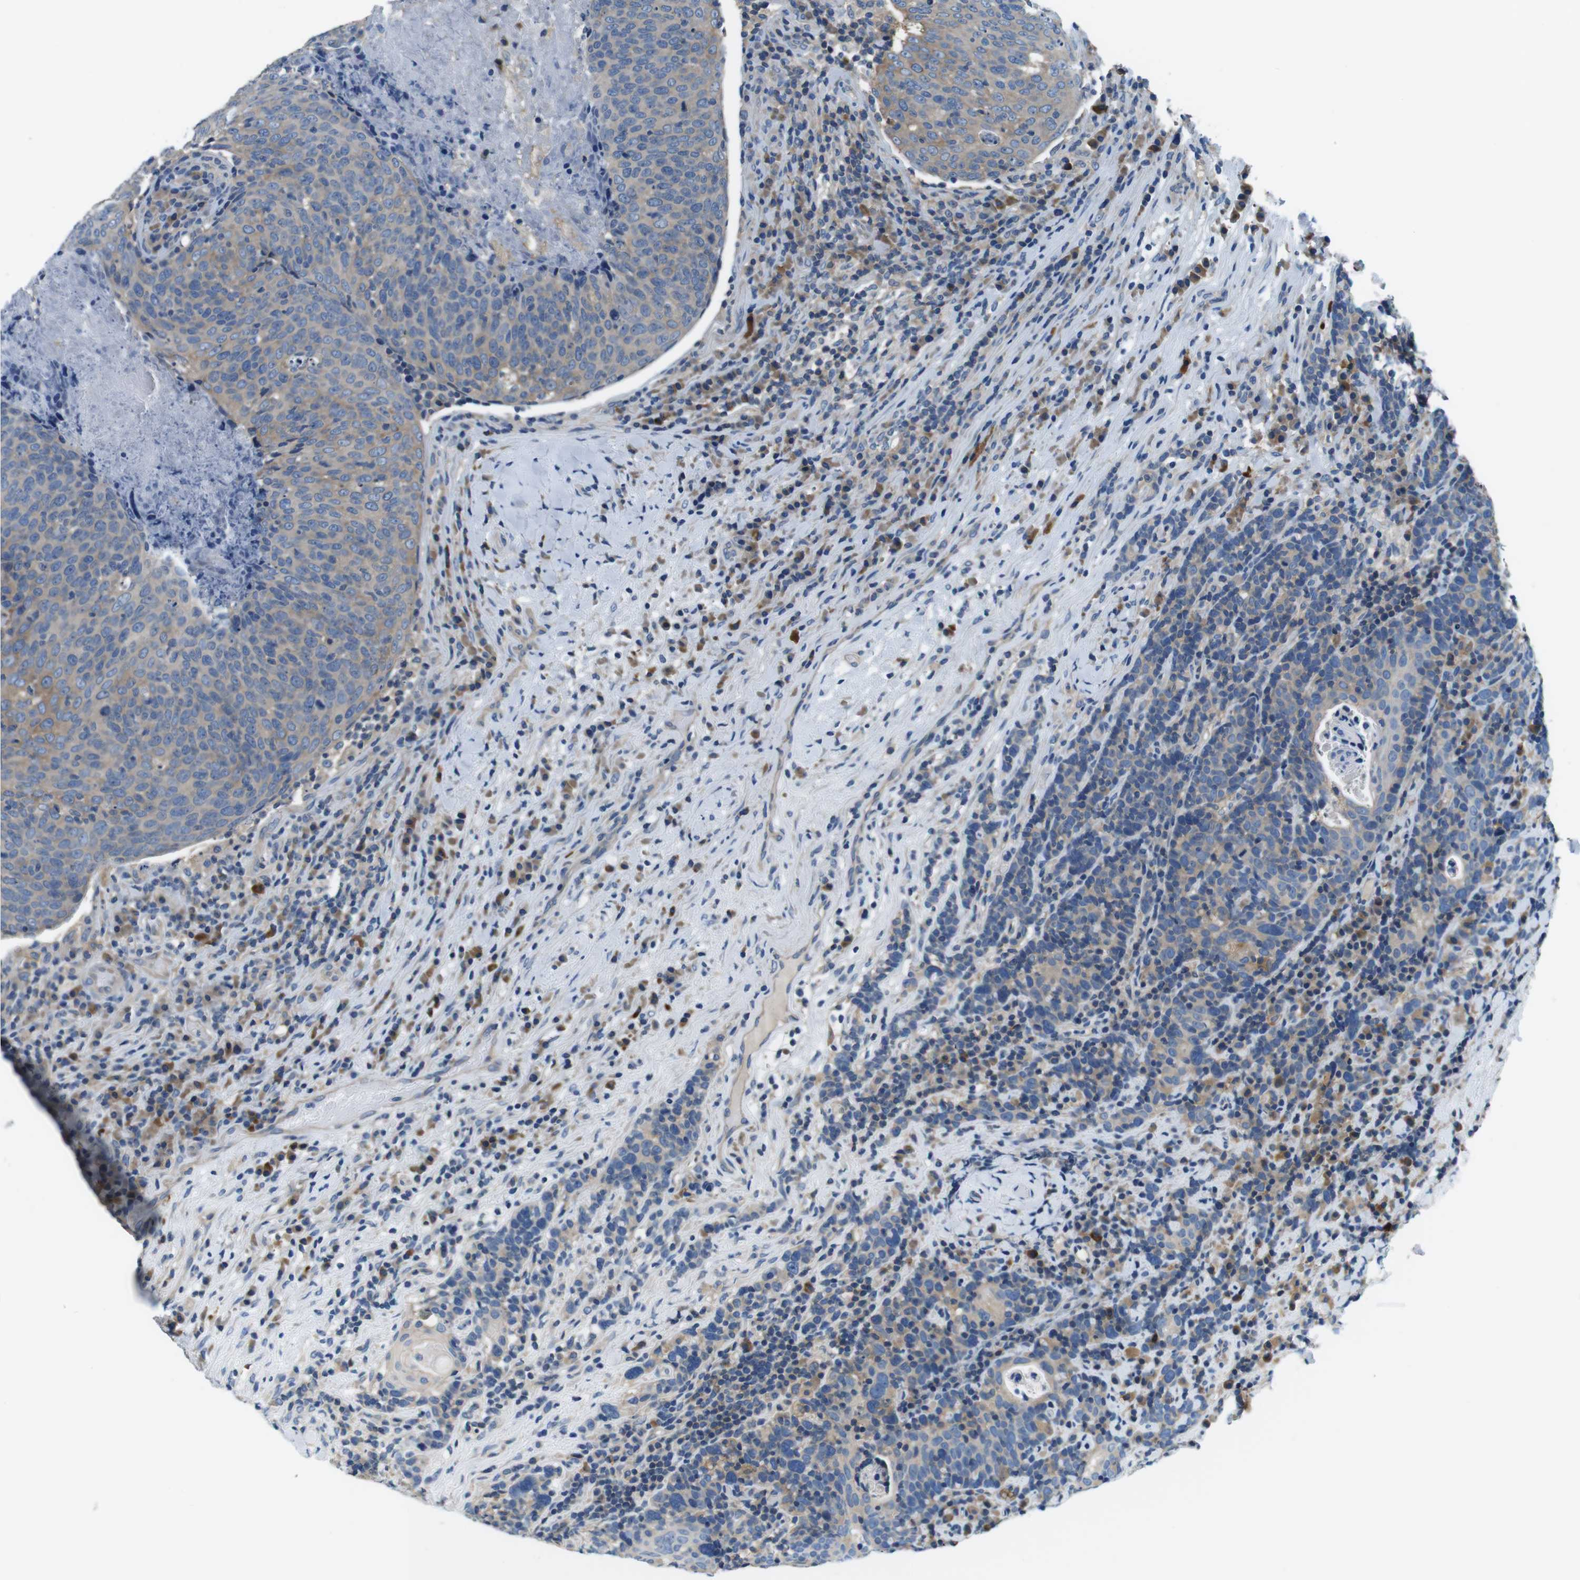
{"staining": {"intensity": "weak", "quantity": ">75%", "location": "cytoplasmic/membranous"}, "tissue": "head and neck cancer", "cell_type": "Tumor cells", "image_type": "cancer", "snomed": [{"axis": "morphology", "description": "Squamous cell carcinoma, NOS"}, {"axis": "morphology", "description": "Squamous cell carcinoma, metastatic, NOS"}, {"axis": "topography", "description": "Lymph node"}, {"axis": "topography", "description": "Head-Neck"}], "caption": "IHC image of head and neck cancer stained for a protein (brown), which shows low levels of weak cytoplasmic/membranous expression in approximately >75% of tumor cells.", "gene": "DENND4C", "patient": {"sex": "male", "age": 62}}